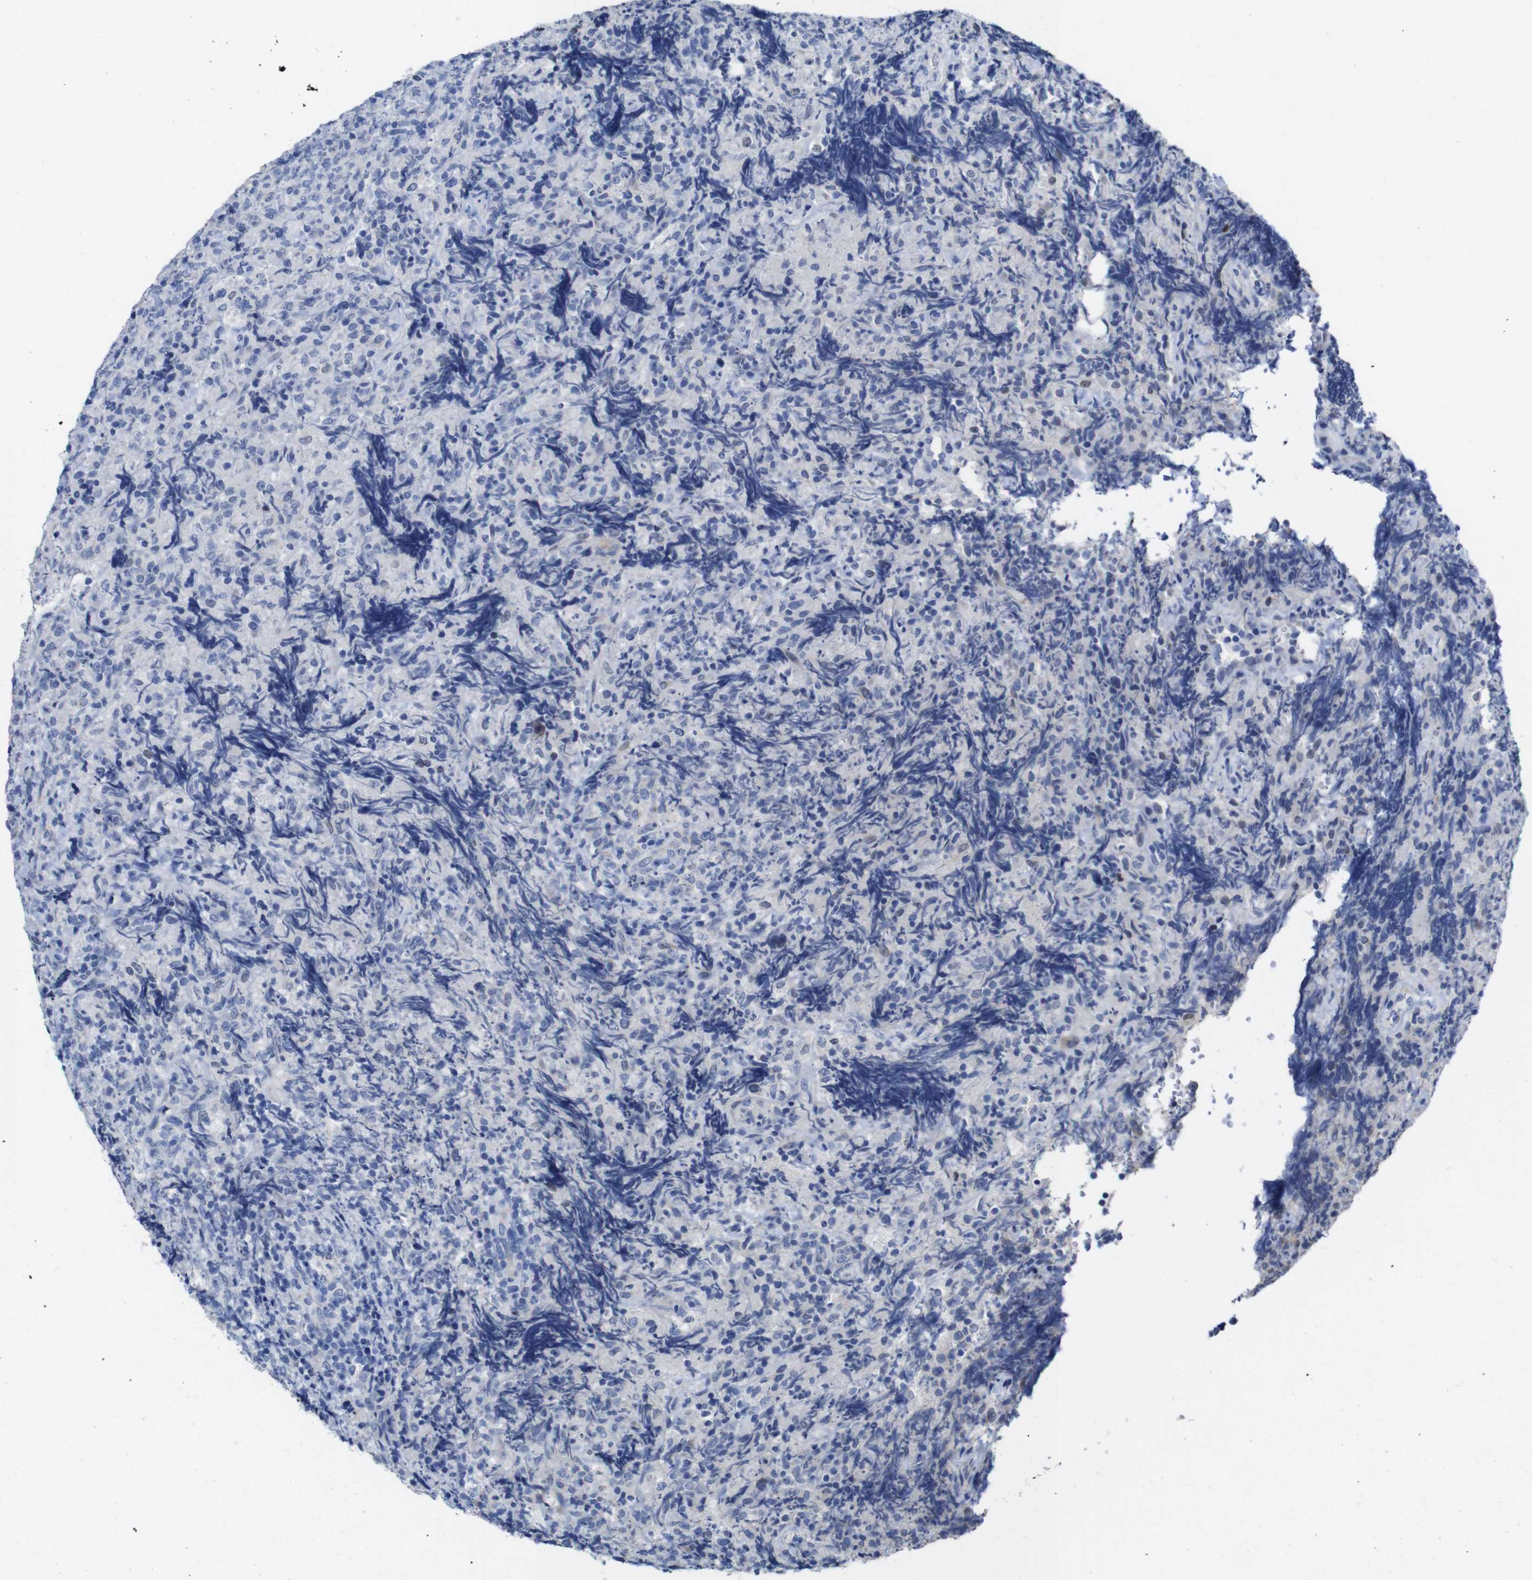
{"staining": {"intensity": "negative", "quantity": "none", "location": "none"}, "tissue": "lymphoma", "cell_type": "Tumor cells", "image_type": "cancer", "snomed": [{"axis": "morphology", "description": "Malignant lymphoma, non-Hodgkin's type, High grade"}, {"axis": "topography", "description": "Tonsil"}], "caption": "Image shows no protein staining in tumor cells of lymphoma tissue.", "gene": "TCEAL9", "patient": {"sex": "female", "age": 36}}